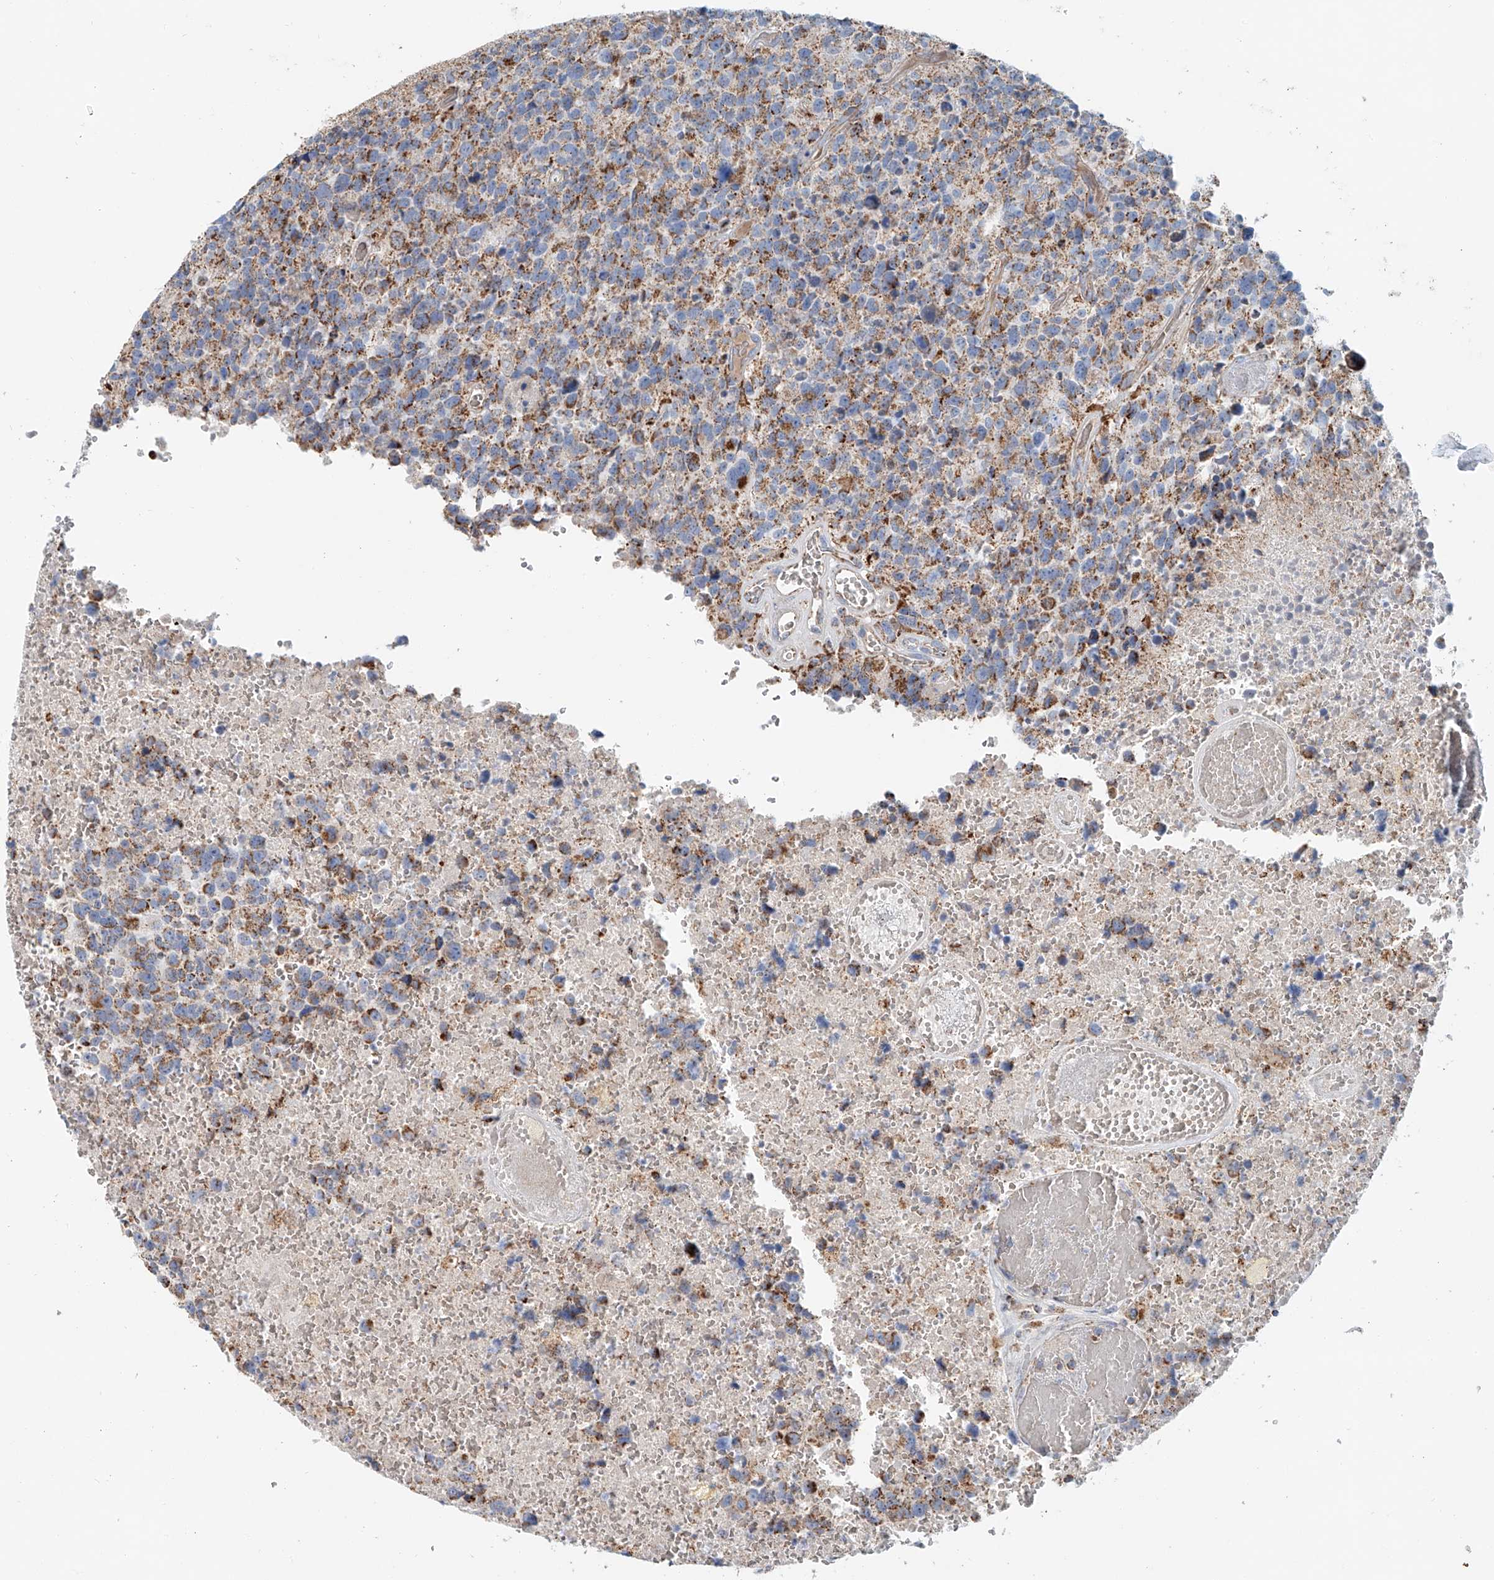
{"staining": {"intensity": "moderate", "quantity": "25%-75%", "location": "cytoplasmic/membranous"}, "tissue": "glioma", "cell_type": "Tumor cells", "image_type": "cancer", "snomed": [{"axis": "morphology", "description": "Glioma, malignant, High grade"}, {"axis": "topography", "description": "Brain"}], "caption": "Human malignant glioma (high-grade) stained with a brown dye displays moderate cytoplasmic/membranous positive positivity in about 25%-75% of tumor cells.", "gene": "CARD10", "patient": {"sex": "male", "age": 69}}